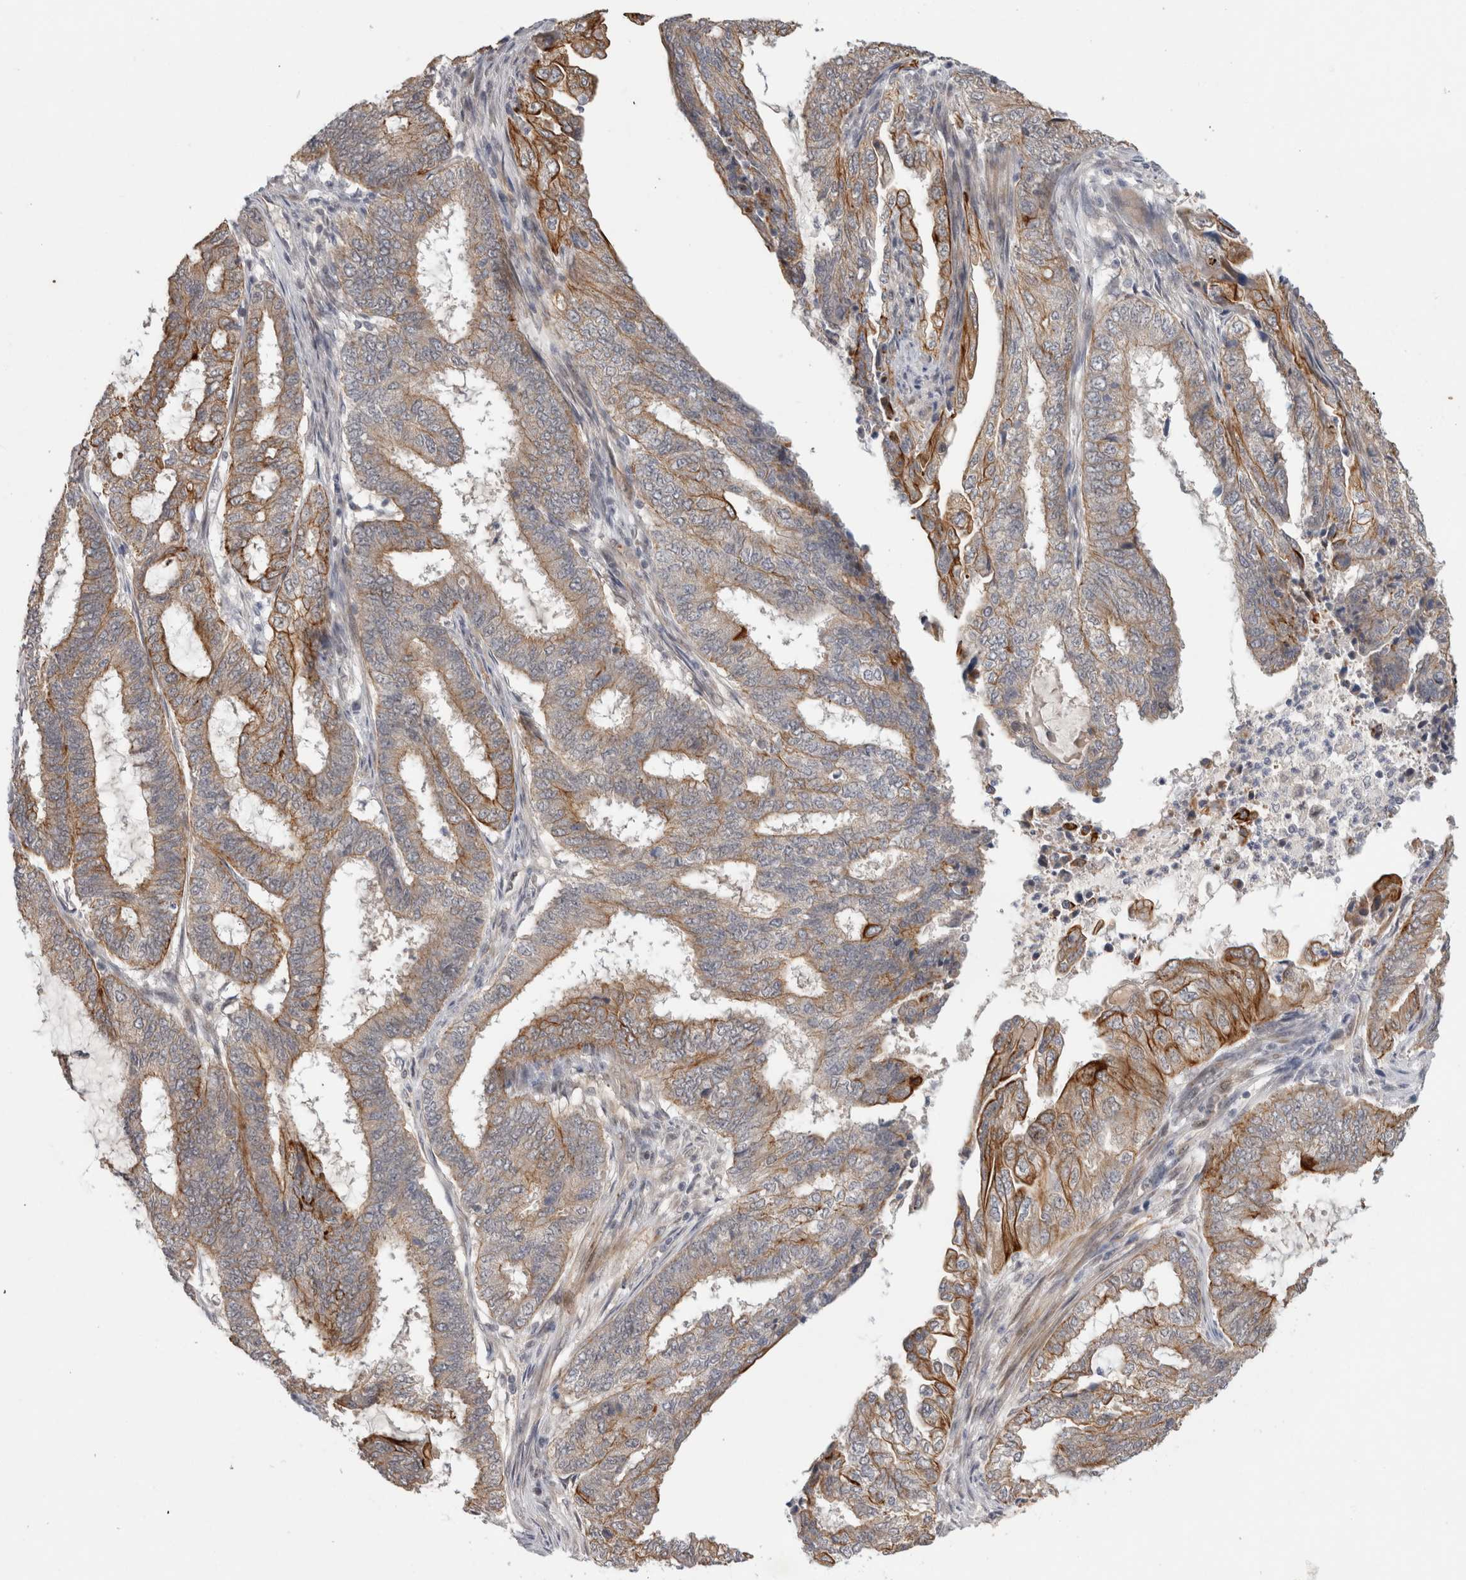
{"staining": {"intensity": "moderate", "quantity": ">75%", "location": "cytoplasmic/membranous"}, "tissue": "endometrial cancer", "cell_type": "Tumor cells", "image_type": "cancer", "snomed": [{"axis": "morphology", "description": "Adenocarcinoma, NOS"}, {"axis": "topography", "description": "Endometrium"}], "caption": "Immunohistochemistry (DAB (3,3'-diaminobenzidine)) staining of human endometrial cancer demonstrates moderate cytoplasmic/membranous protein positivity in about >75% of tumor cells.", "gene": "CRISPLD1", "patient": {"sex": "female", "age": 51}}